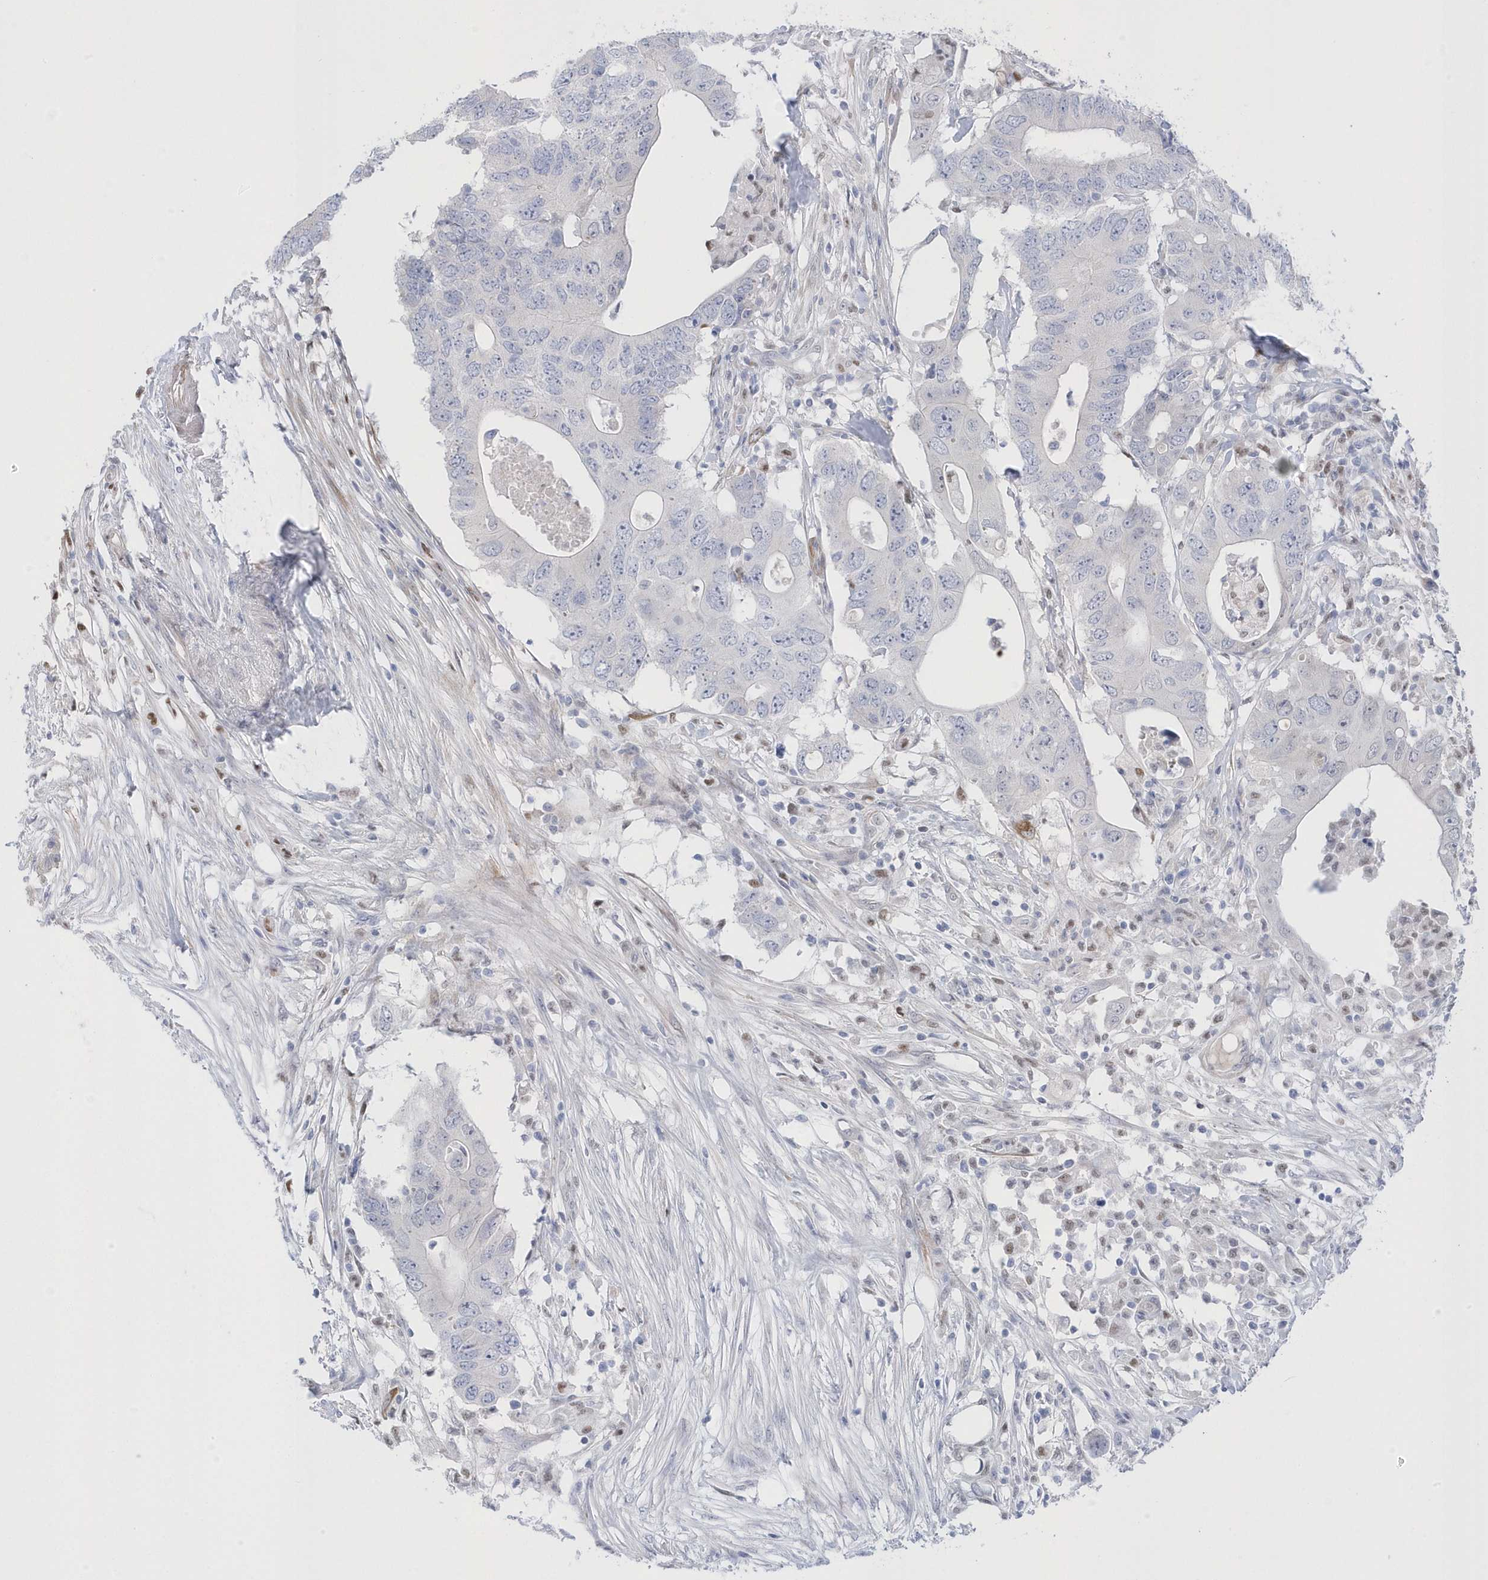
{"staining": {"intensity": "negative", "quantity": "none", "location": "none"}, "tissue": "colorectal cancer", "cell_type": "Tumor cells", "image_type": "cancer", "snomed": [{"axis": "morphology", "description": "Adenocarcinoma, NOS"}, {"axis": "topography", "description": "Colon"}], "caption": "Colorectal adenocarcinoma stained for a protein using immunohistochemistry reveals no staining tumor cells.", "gene": "GTPBP6", "patient": {"sex": "male", "age": 71}}